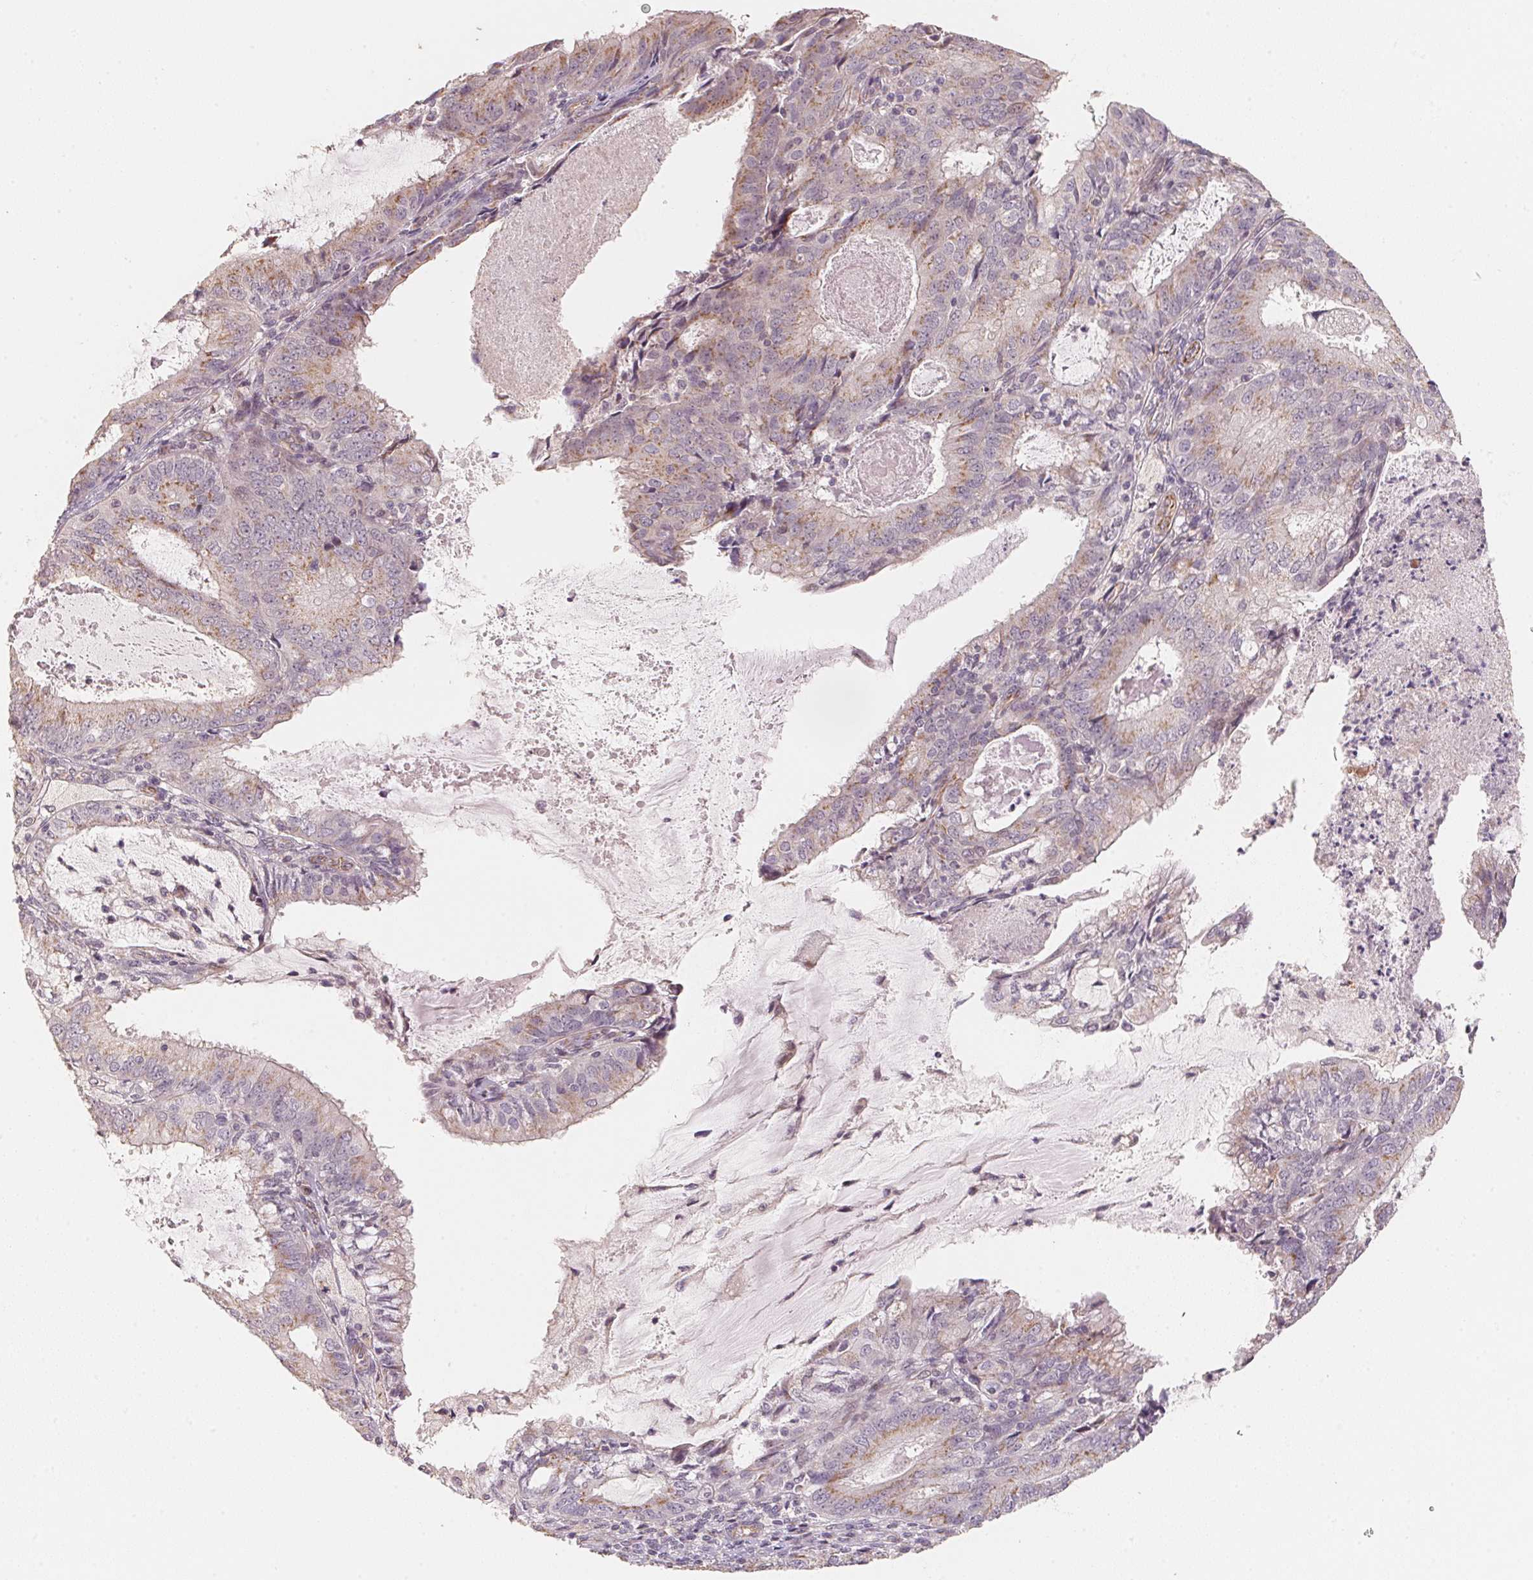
{"staining": {"intensity": "weak", "quantity": "25%-75%", "location": "cytoplasmic/membranous"}, "tissue": "endometrial cancer", "cell_type": "Tumor cells", "image_type": "cancer", "snomed": [{"axis": "morphology", "description": "Adenocarcinoma, NOS"}, {"axis": "topography", "description": "Endometrium"}], "caption": "Protein analysis of adenocarcinoma (endometrial) tissue displays weak cytoplasmic/membranous positivity in about 25%-75% of tumor cells.", "gene": "TSPAN12", "patient": {"sex": "female", "age": 57}}